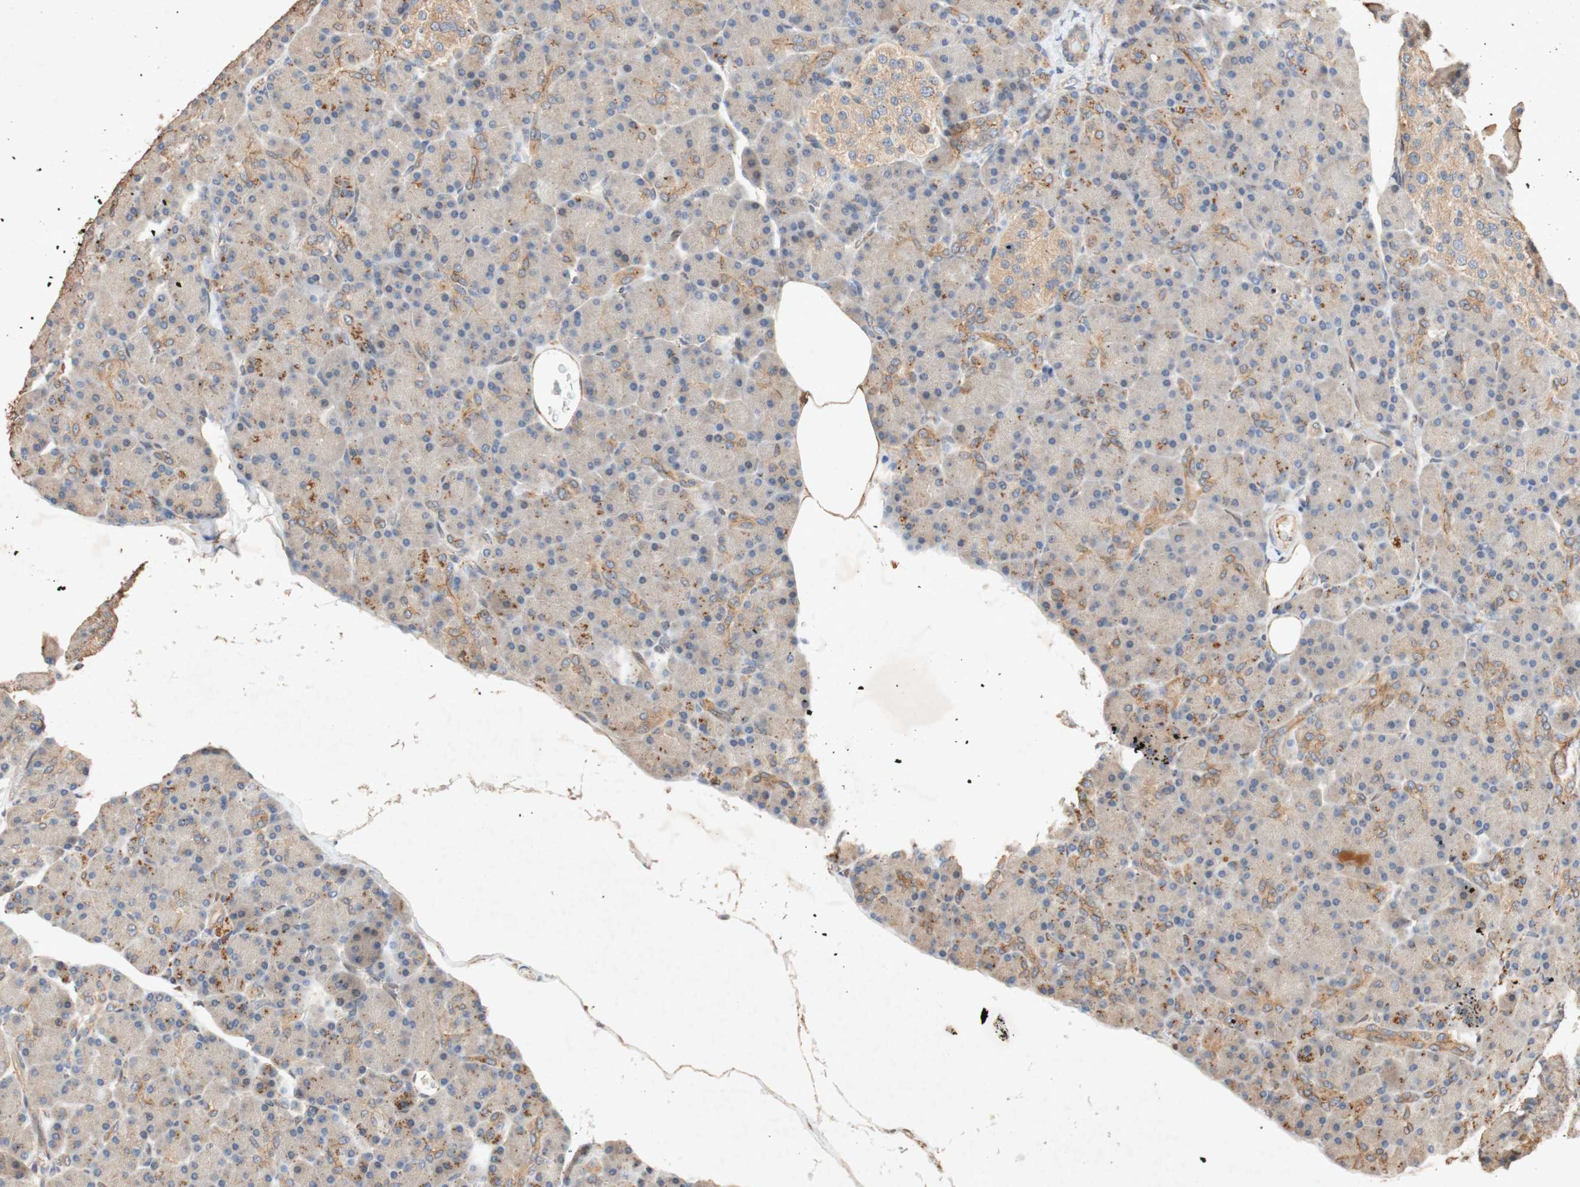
{"staining": {"intensity": "weak", "quantity": ">75%", "location": "cytoplasmic/membranous"}, "tissue": "pancreas", "cell_type": "Exocrine glandular cells", "image_type": "normal", "snomed": [{"axis": "morphology", "description": "Normal tissue, NOS"}, {"axis": "topography", "description": "Pancreas"}], "caption": "A high-resolution image shows immunohistochemistry (IHC) staining of benign pancreas, which reveals weak cytoplasmic/membranous expression in approximately >75% of exocrine glandular cells.", "gene": "TUBB", "patient": {"sex": "female", "age": 43}}